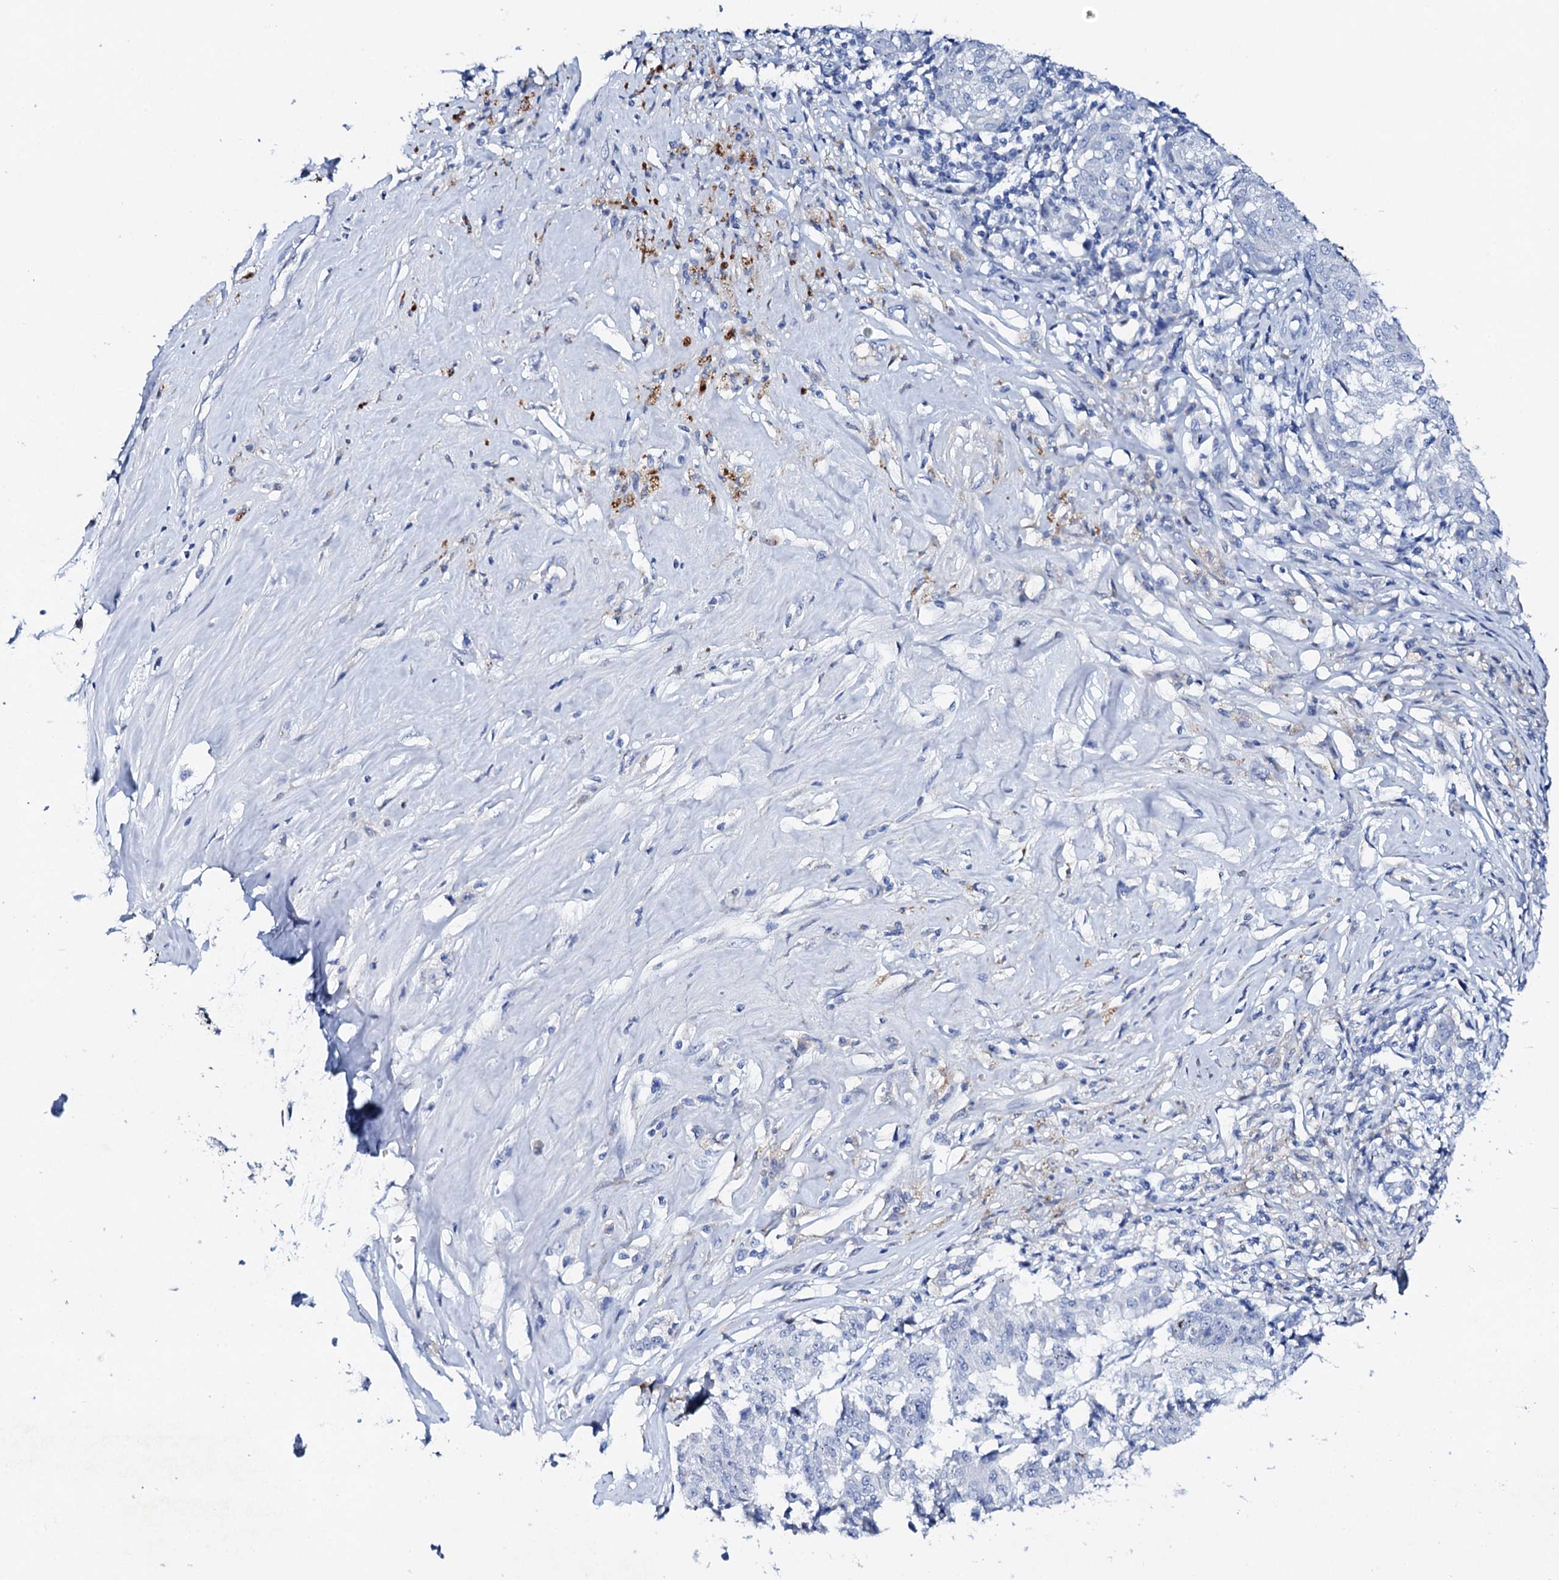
{"staining": {"intensity": "negative", "quantity": "none", "location": "none"}, "tissue": "melanoma", "cell_type": "Tumor cells", "image_type": "cancer", "snomed": [{"axis": "morphology", "description": "Malignant melanoma, NOS"}, {"axis": "topography", "description": "Skin"}], "caption": "Histopathology image shows no significant protein expression in tumor cells of melanoma.", "gene": "FBXL16", "patient": {"sex": "female", "age": 72}}